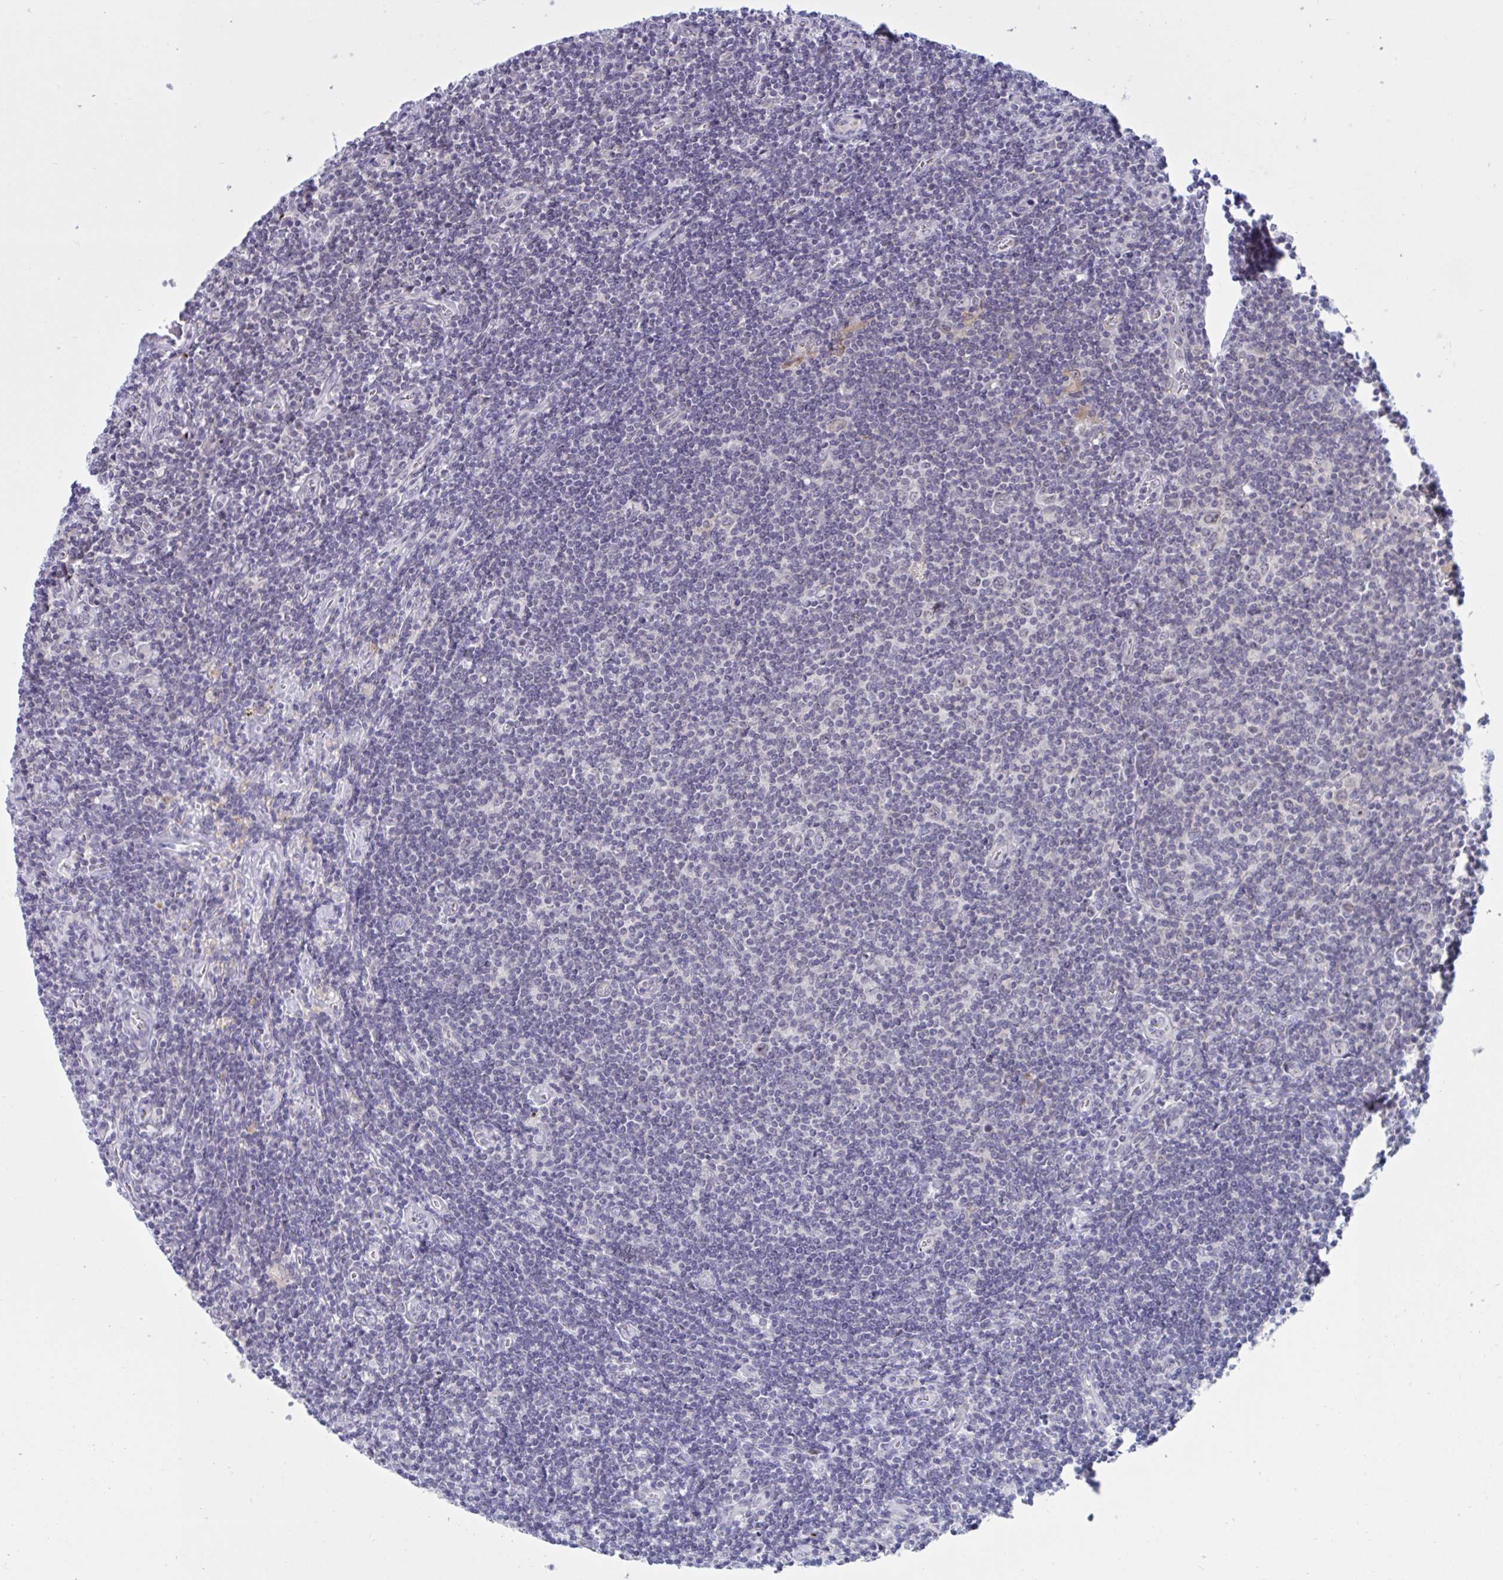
{"staining": {"intensity": "negative", "quantity": "none", "location": "none"}, "tissue": "lymphoma", "cell_type": "Tumor cells", "image_type": "cancer", "snomed": [{"axis": "morphology", "description": "Hodgkin's disease, NOS"}, {"axis": "topography", "description": "Lymph node"}], "caption": "Immunohistochemistry image of lymphoma stained for a protein (brown), which reveals no expression in tumor cells. The staining was performed using DAB (3,3'-diaminobenzidine) to visualize the protein expression in brown, while the nuclei were stained in blue with hematoxylin (Magnification: 20x).", "gene": "DOCK11", "patient": {"sex": "male", "age": 40}}